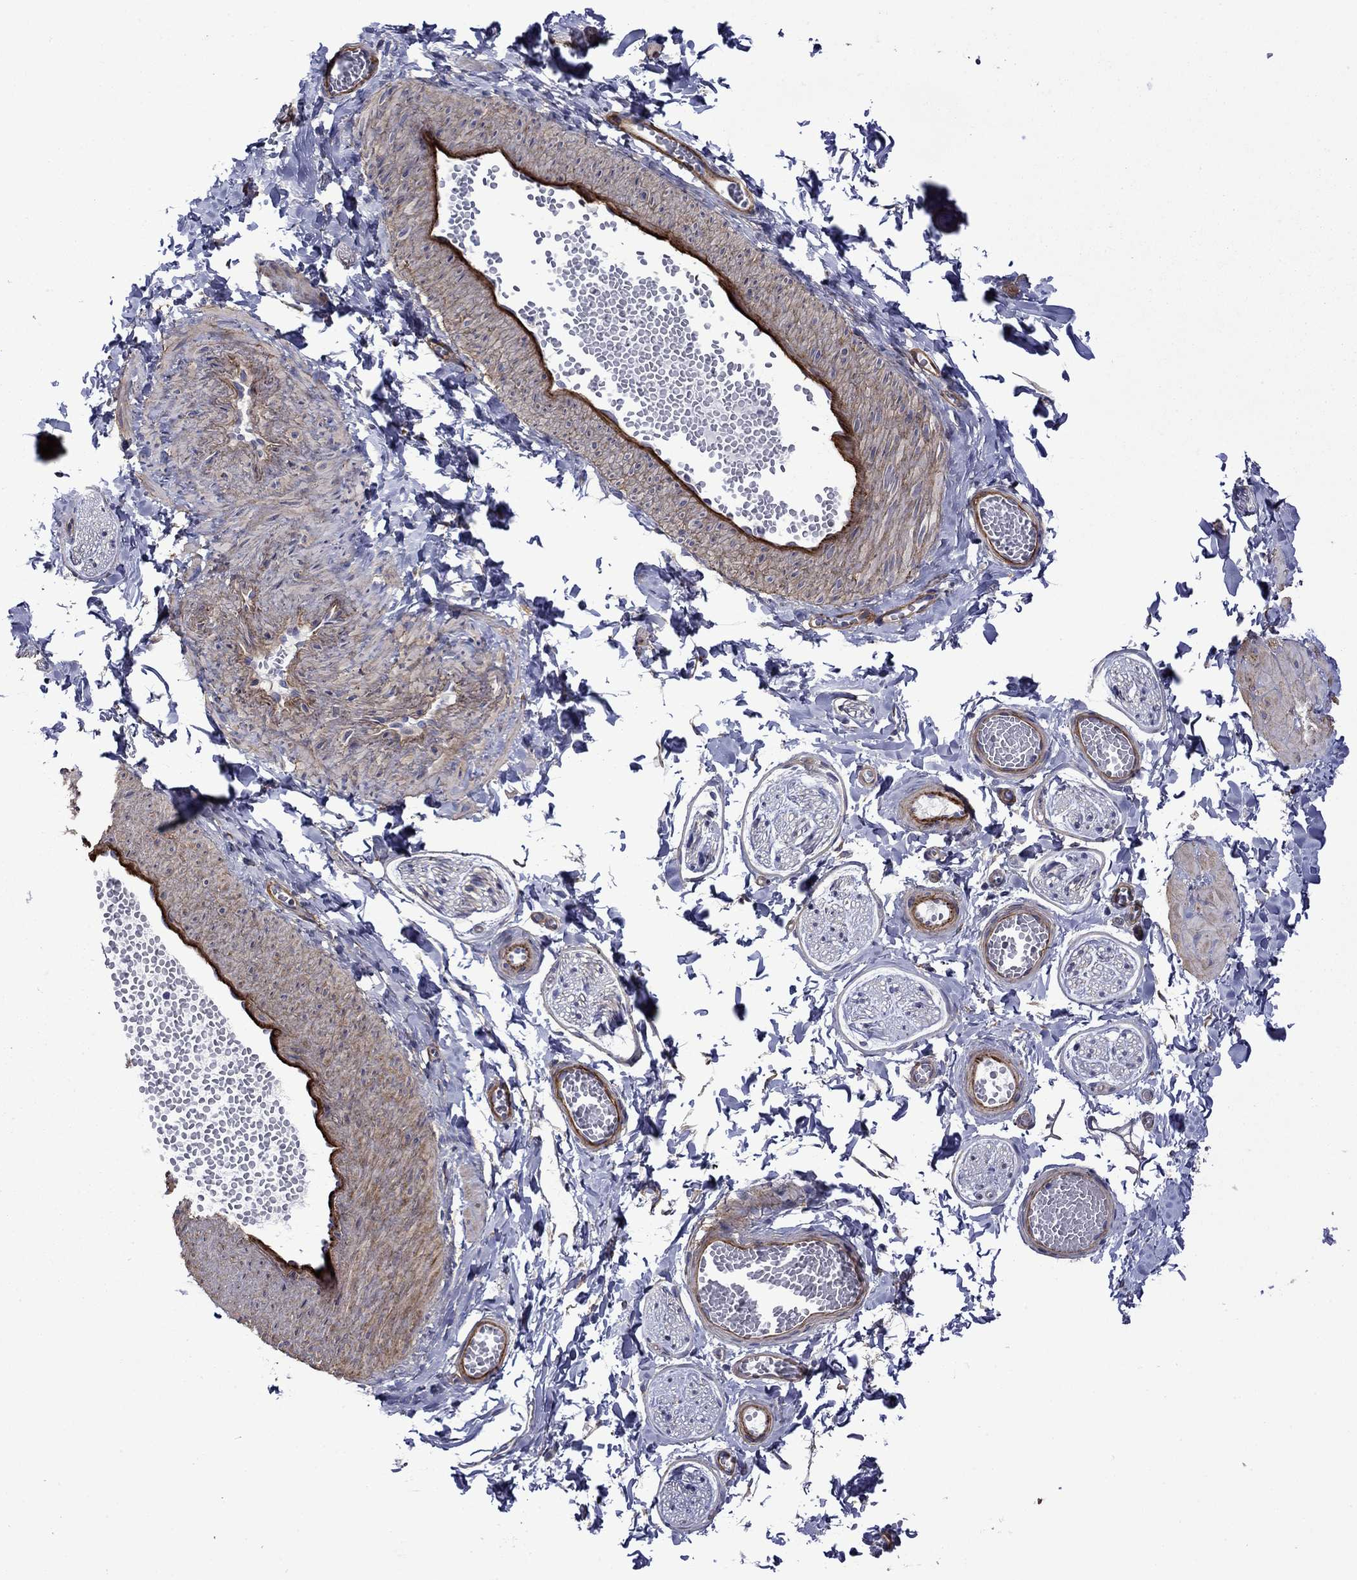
{"staining": {"intensity": "negative", "quantity": "none", "location": "none"}, "tissue": "adipose tissue", "cell_type": "Adipocytes", "image_type": "normal", "snomed": [{"axis": "morphology", "description": "Normal tissue, NOS"}, {"axis": "topography", "description": "Smooth muscle"}, {"axis": "topography", "description": "Peripheral nerve tissue"}], "caption": "This is a image of immunohistochemistry (IHC) staining of normal adipose tissue, which shows no staining in adipocytes. (Stains: DAB IHC with hematoxylin counter stain, Microscopy: brightfield microscopy at high magnification).", "gene": "HSPG2", "patient": {"sex": "male", "age": 22}}